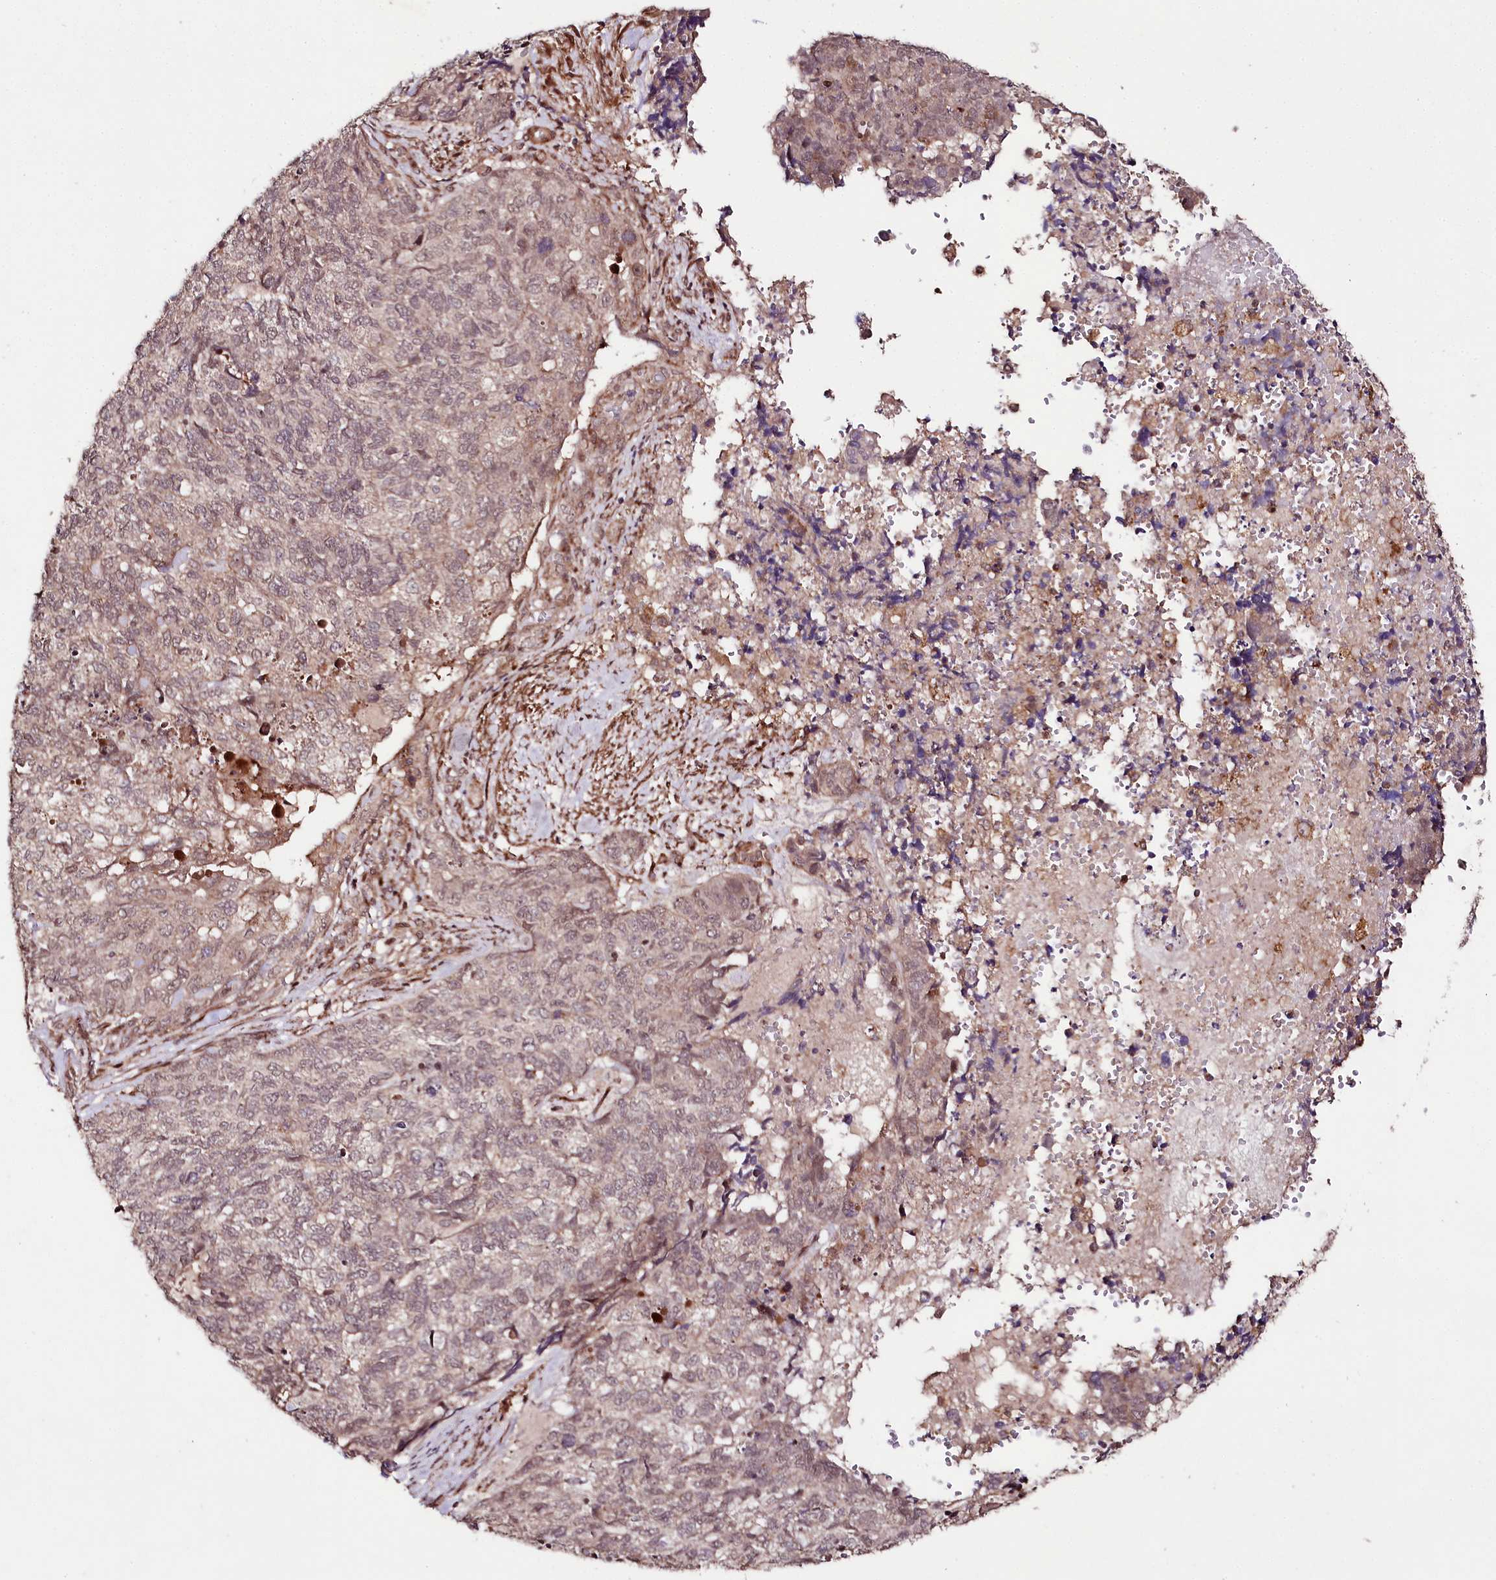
{"staining": {"intensity": "moderate", "quantity": "<25%", "location": "cytoplasmic/membranous,nuclear"}, "tissue": "cervical cancer", "cell_type": "Tumor cells", "image_type": "cancer", "snomed": [{"axis": "morphology", "description": "Squamous cell carcinoma, NOS"}, {"axis": "topography", "description": "Cervix"}], "caption": "Tumor cells demonstrate low levels of moderate cytoplasmic/membranous and nuclear expression in about <25% of cells in human cervical cancer.", "gene": "PHLDB1", "patient": {"sex": "female", "age": 63}}